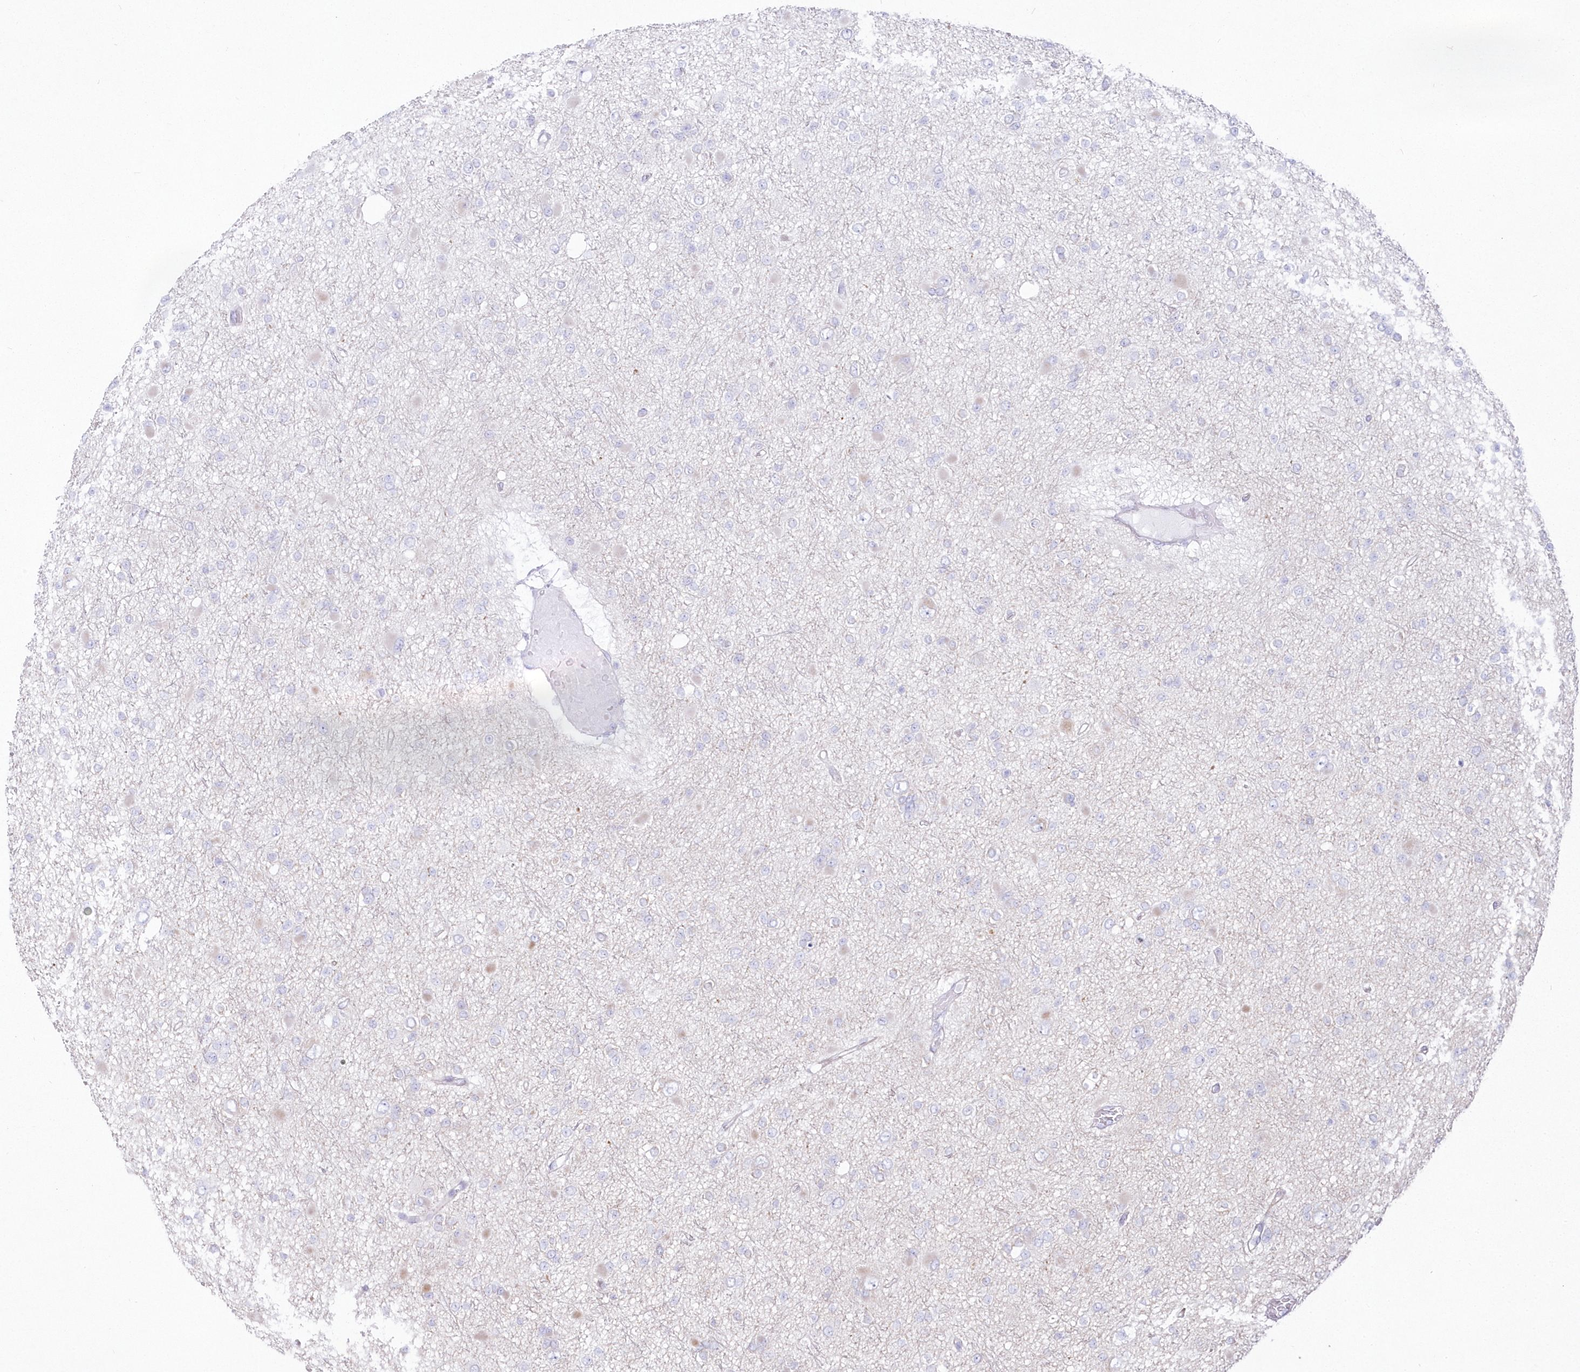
{"staining": {"intensity": "negative", "quantity": "none", "location": "none"}, "tissue": "glioma", "cell_type": "Tumor cells", "image_type": "cancer", "snomed": [{"axis": "morphology", "description": "Glioma, malignant, Low grade"}, {"axis": "topography", "description": "Brain"}], "caption": "Tumor cells are negative for protein expression in human malignant glioma (low-grade).", "gene": "ZNF843", "patient": {"sex": "female", "age": 22}}